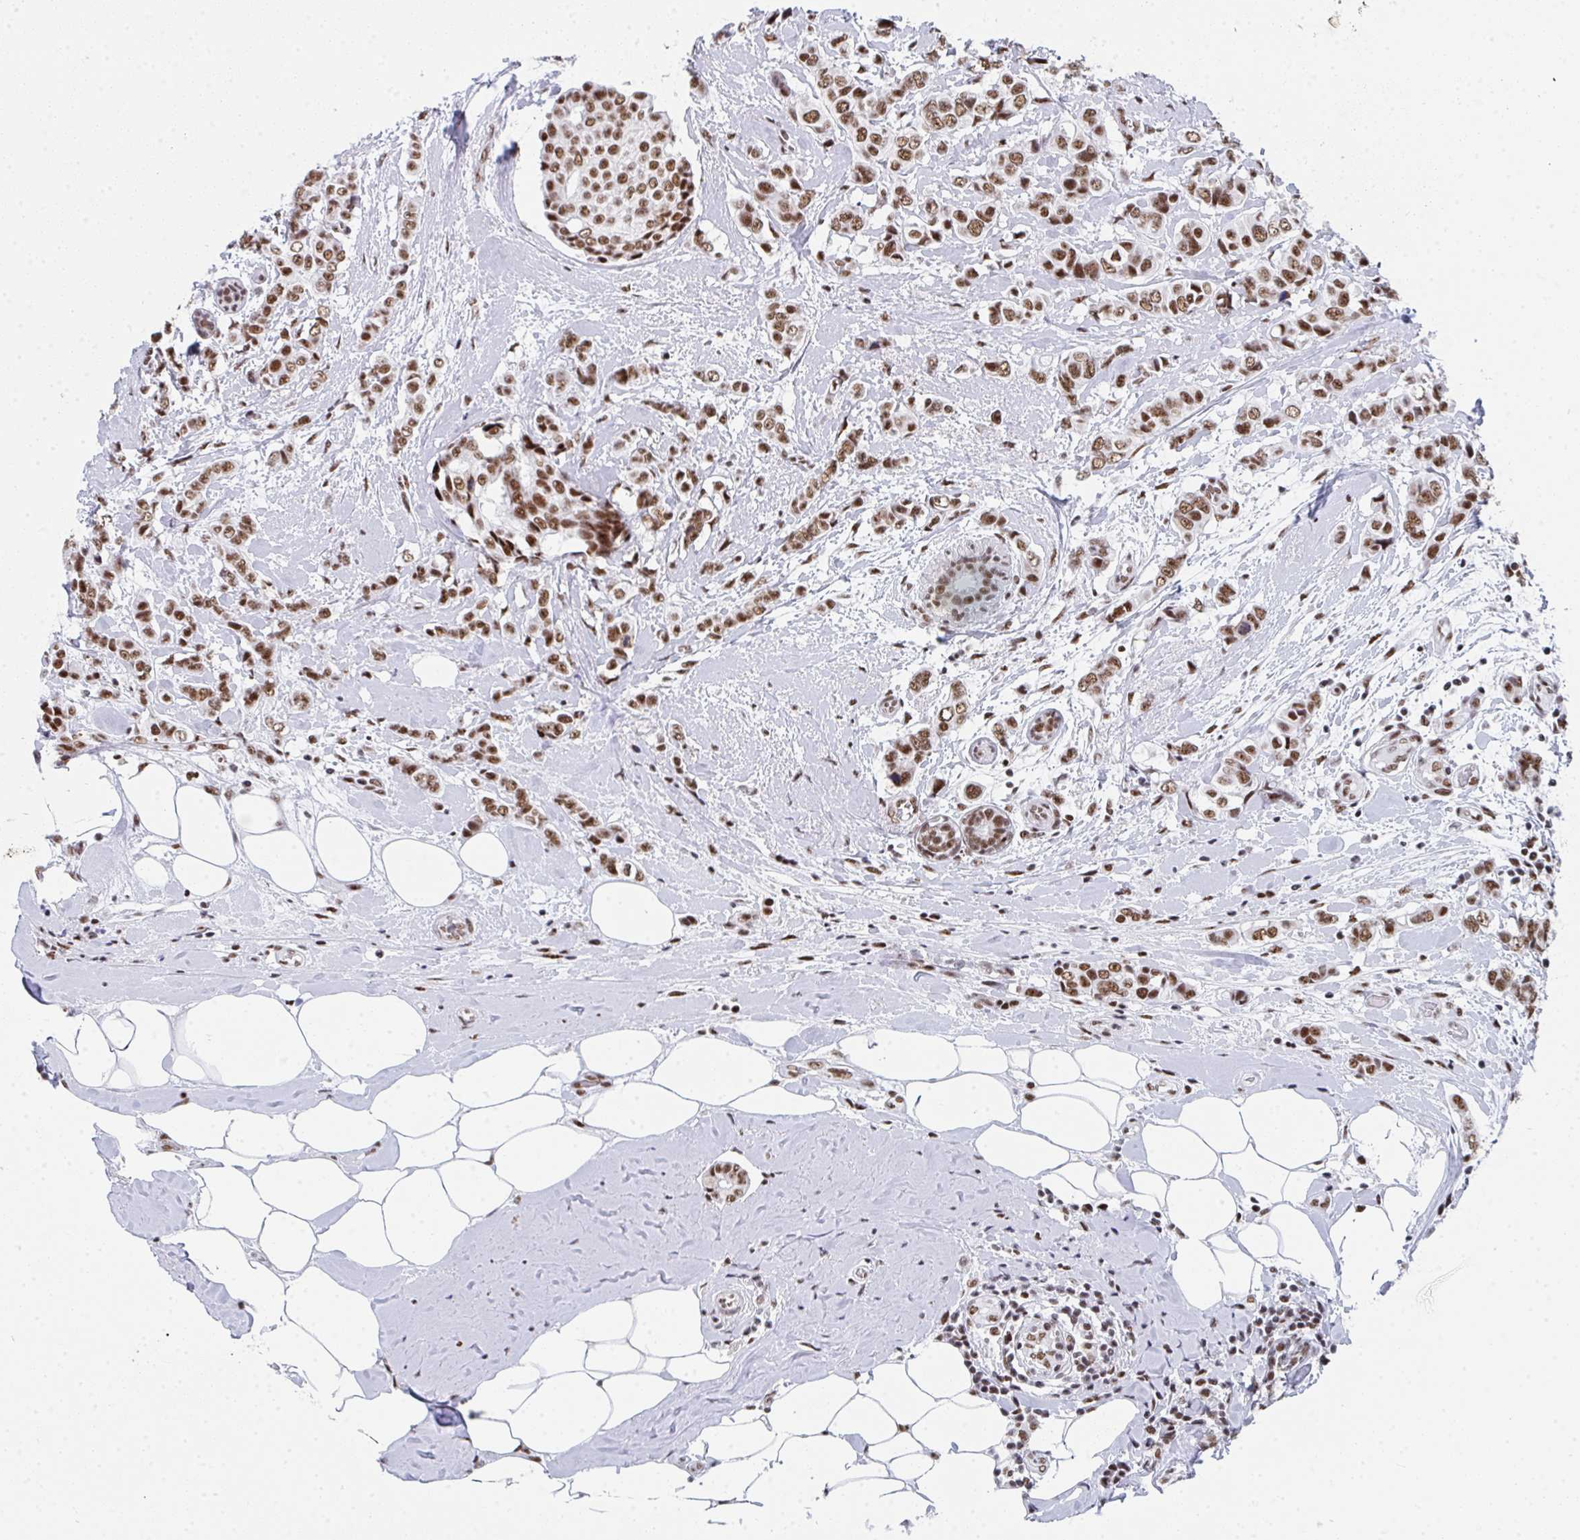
{"staining": {"intensity": "moderate", "quantity": ">75%", "location": "nuclear"}, "tissue": "breast cancer", "cell_type": "Tumor cells", "image_type": "cancer", "snomed": [{"axis": "morphology", "description": "Lobular carcinoma"}, {"axis": "topography", "description": "Breast"}], "caption": "Protein staining by immunohistochemistry exhibits moderate nuclear expression in about >75% of tumor cells in breast lobular carcinoma. (brown staining indicates protein expression, while blue staining denotes nuclei).", "gene": "SNRNP70", "patient": {"sex": "female", "age": 51}}